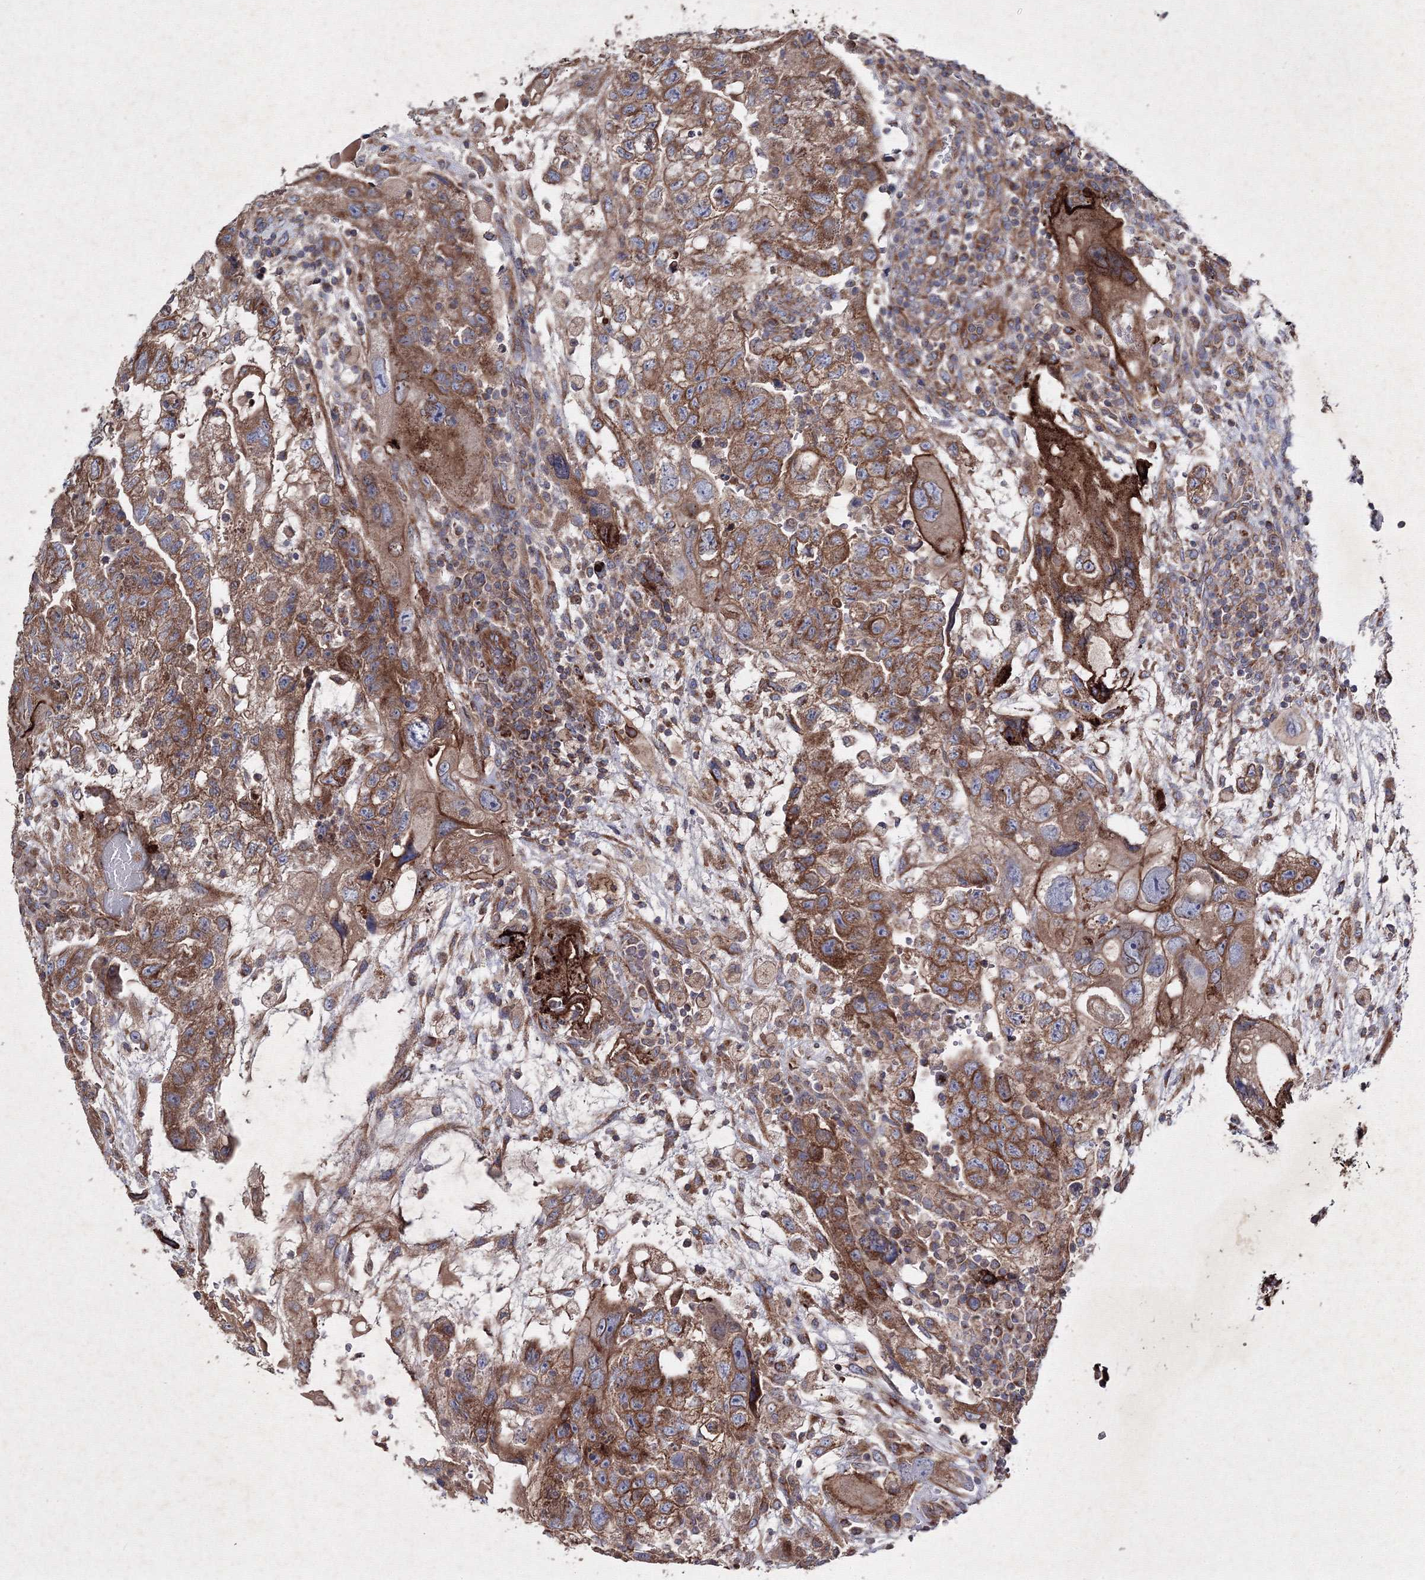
{"staining": {"intensity": "moderate", "quantity": ">75%", "location": "cytoplasmic/membranous"}, "tissue": "testis cancer", "cell_type": "Tumor cells", "image_type": "cancer", "snomed": [{"axis": "morphology", "description": "Carcinoma, Embryonal, NOS"}, {"axis": "topography", "description": "Testis"}], "caption": "This photomicrograph reveals immunohistochemistry staining of embryonal carcinoma (testis), with medium moderate cytoplasmic/membranous expression in approximately >75% of tumor cells.", "gene": "GFM1", "patient": {"sex": "male", "age": 36}}